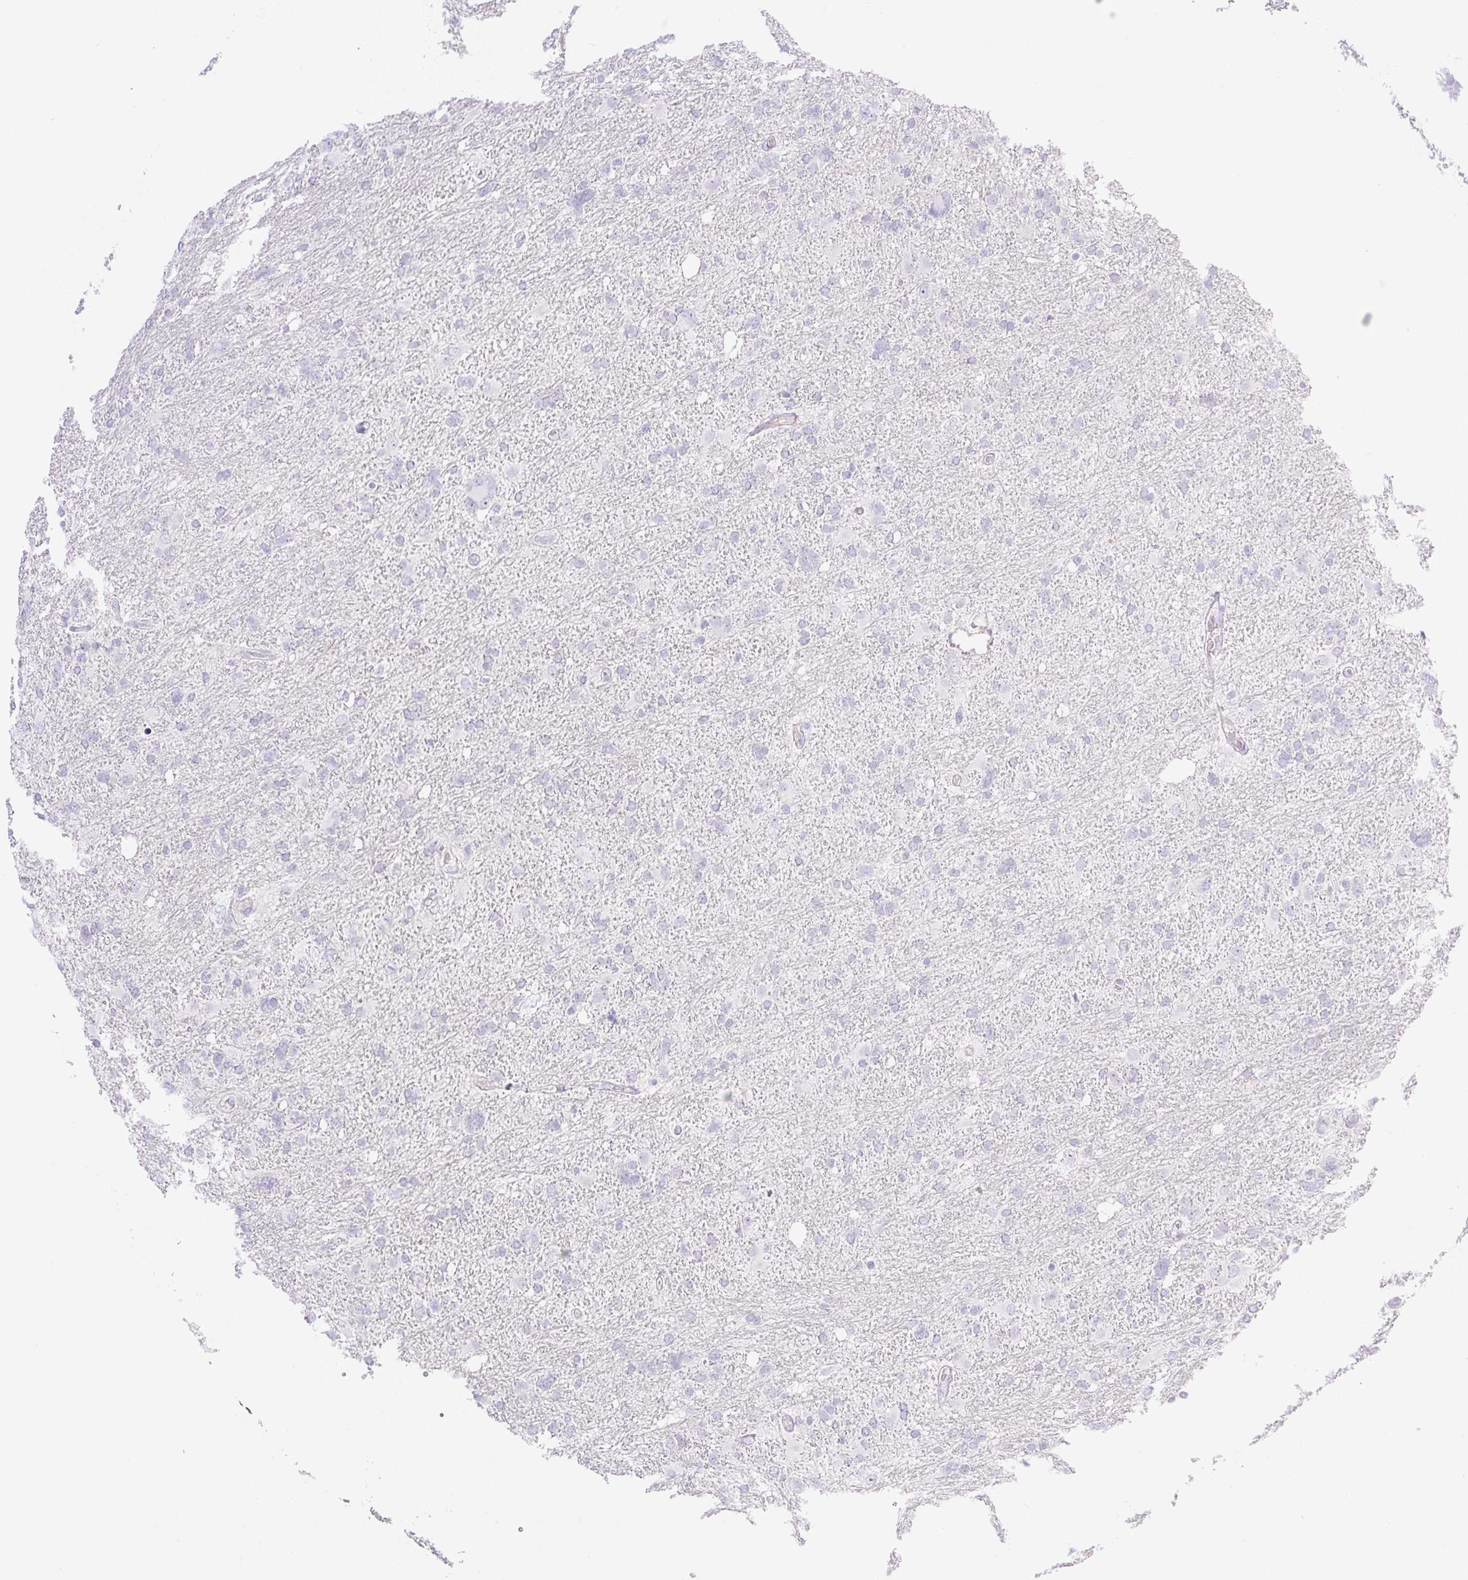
{"staining": {"intensity": "negative", "quantity": "none", "location": "none"}, "tissue": "glioma", "cell_type": "Tumor cells", "image_type": "cancer", "snomed": [{"axis": "morphology", "description": "Glioma, malignant, High grade"}, {"axis": "topography", "description": "Brain"}], "caption": "DAB immunohistochemical staining of human glioma reveals no significant positivity in tumor cells.", "gene": "MIA2", "patient": {"sex": "male", "age": 61}}